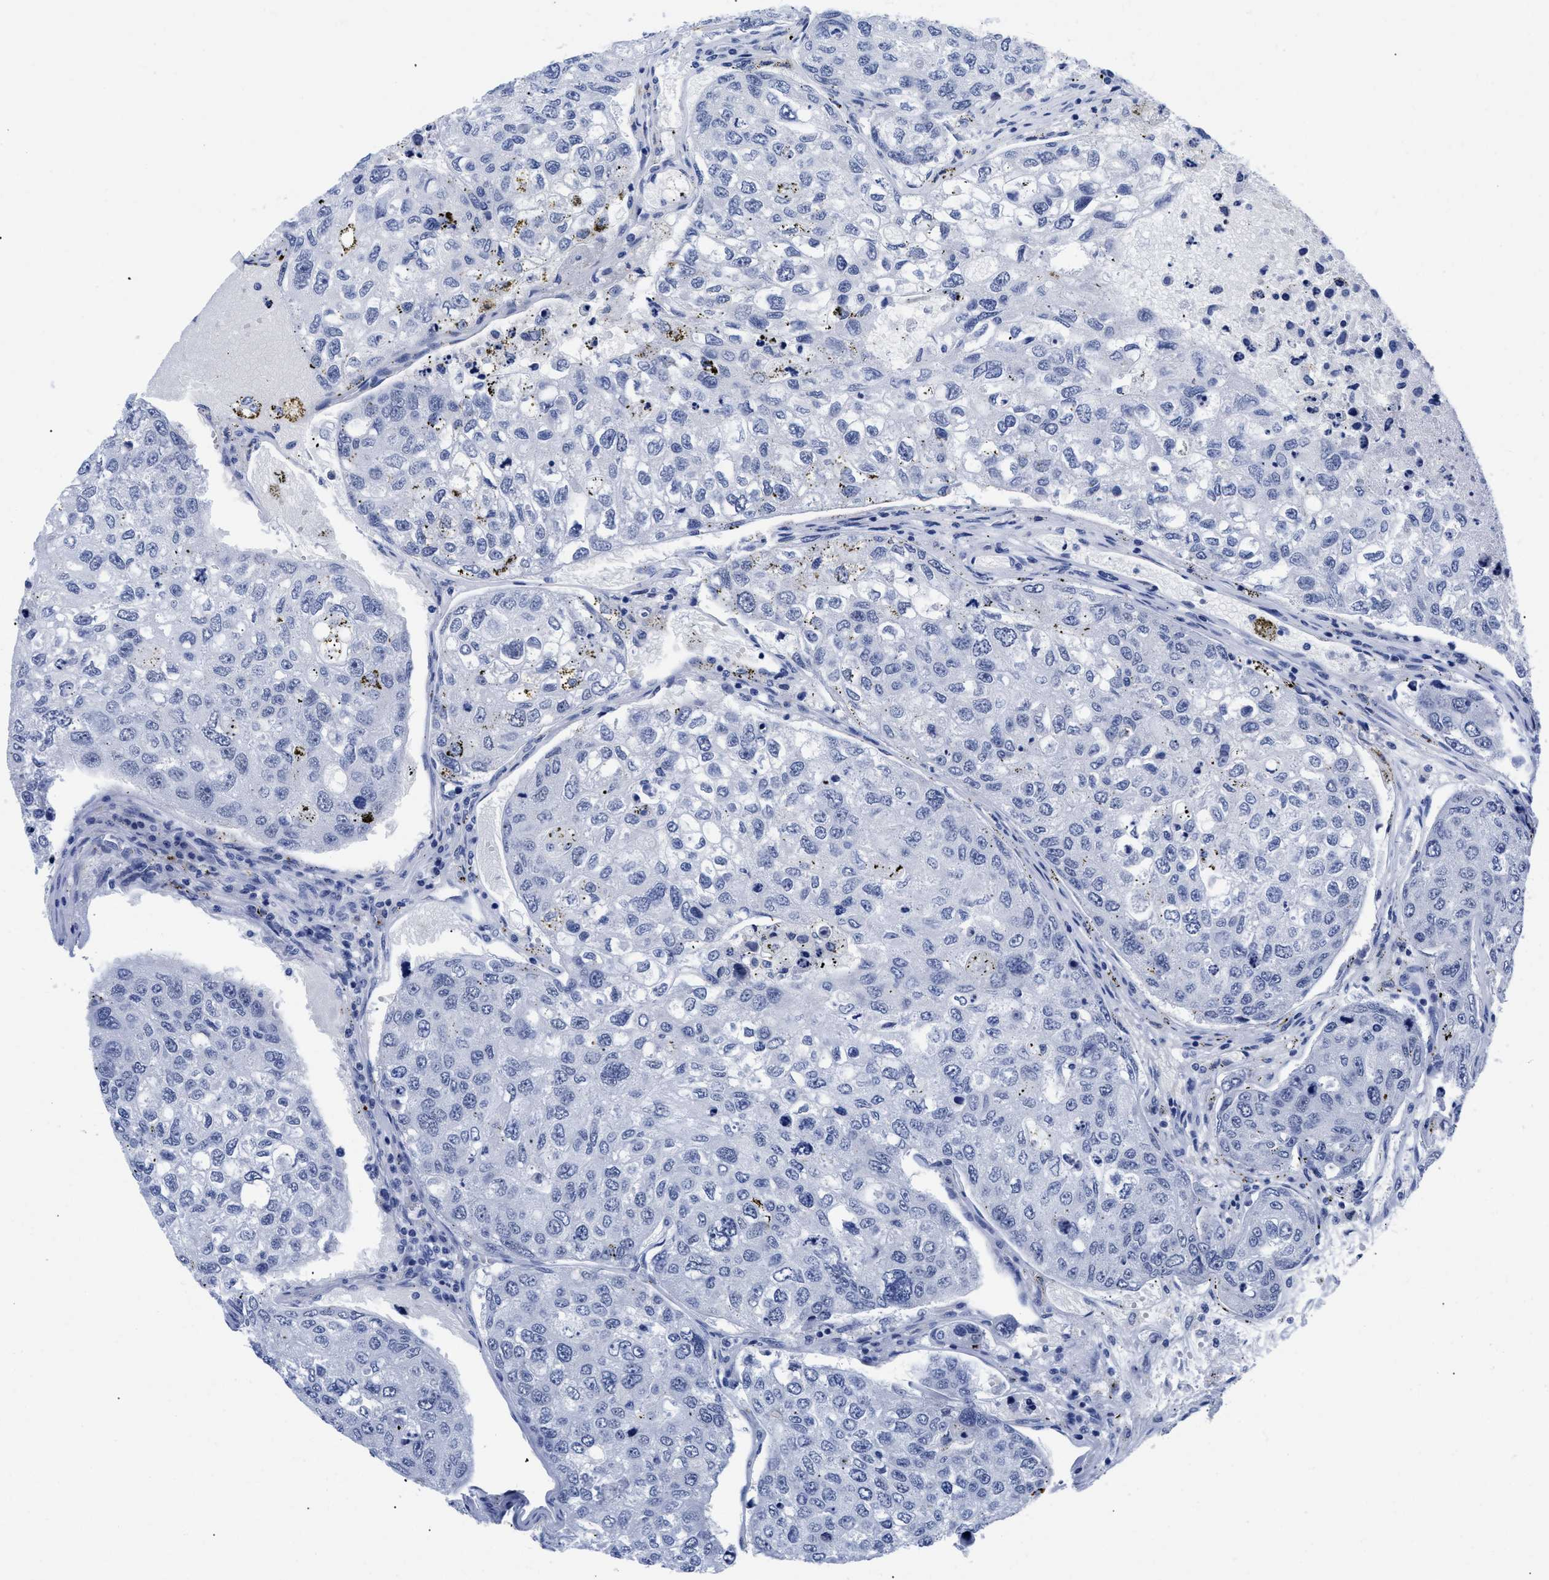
{"staining": {"intensity": "negative", "quantity": "none", "location": "none"}, "tissue": "urothelial cancer", "cell_type": "Tumor cells", "image_type": "cancer", "snomed": [{"axis": "morphology", "description": "Urothelial carcinoma, High grade"}, {"axis": "topography", "description": "Lymph node"}, {"axis": "topography", "description": "Urinary bladder"}], "caption": "DAB (3,3'-diaminobenzidine) immunohistochemical staining of human urothelial cancer displays no significant expression in tumor cells.", "gene": "TREML1", "patient": {"sex": "male", "age": 51}}